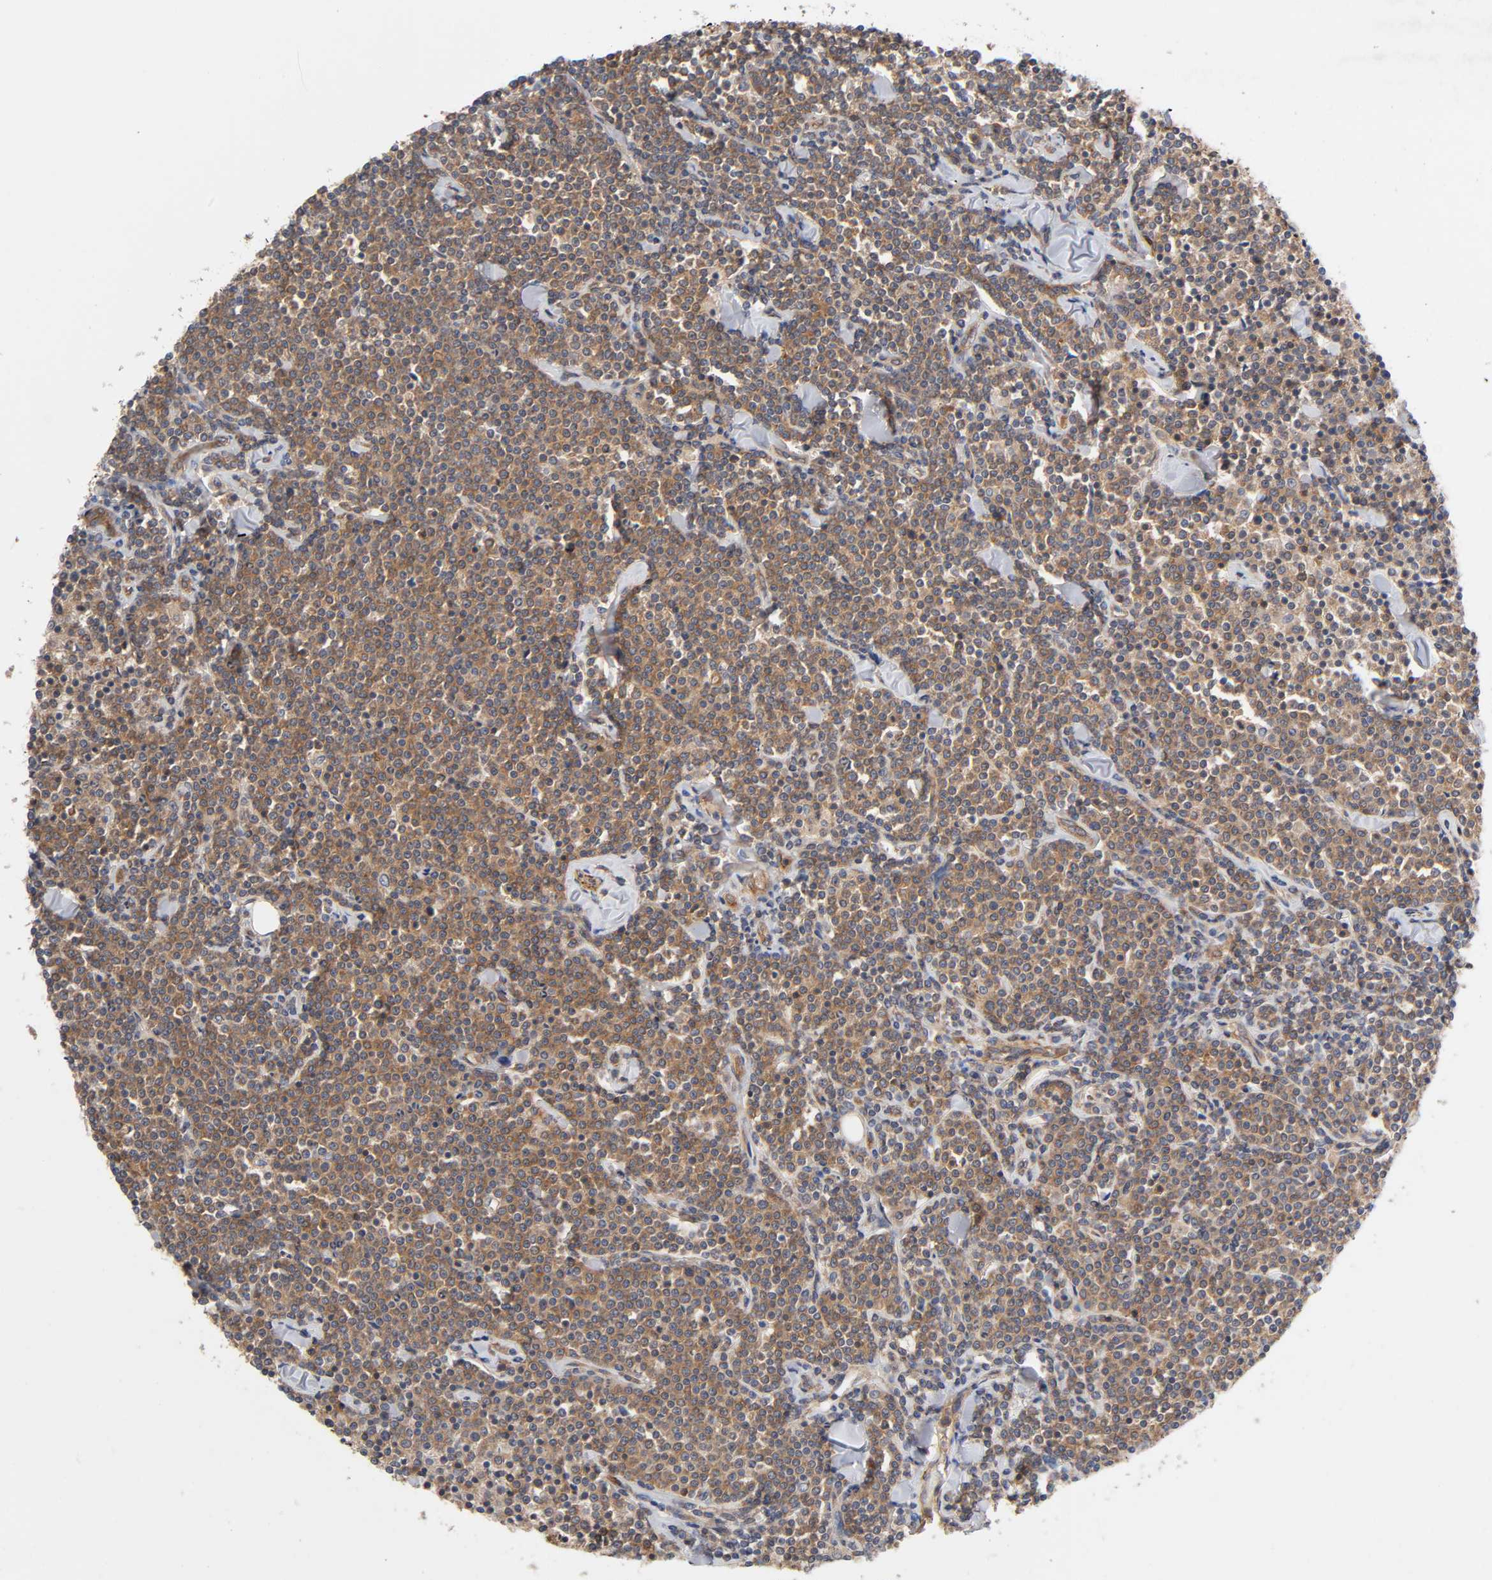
{"staining": {"intensity": "moderate", "quantity": ">75%", "location": "cytoplasmic/membranous"}, "tissue": "lymphoma", "cell_type": "Tumor cells", "image_type": "cancer", "snomed": [{"axis": "morphology", "description": "Malignant lymphoma, non-Hodgkin's type, Low grade"}, {"axis": "topography", "description": "Soft tissue"}], "caption": "Immunohistochemistry (IHC) of lymphoma reveals medium levels of moderate cytoplasmic/membranous expression in approximately >75% of tumor cells.", "gene": "LAMTOR2", "patient": {"sex": "male", "age": 92}}